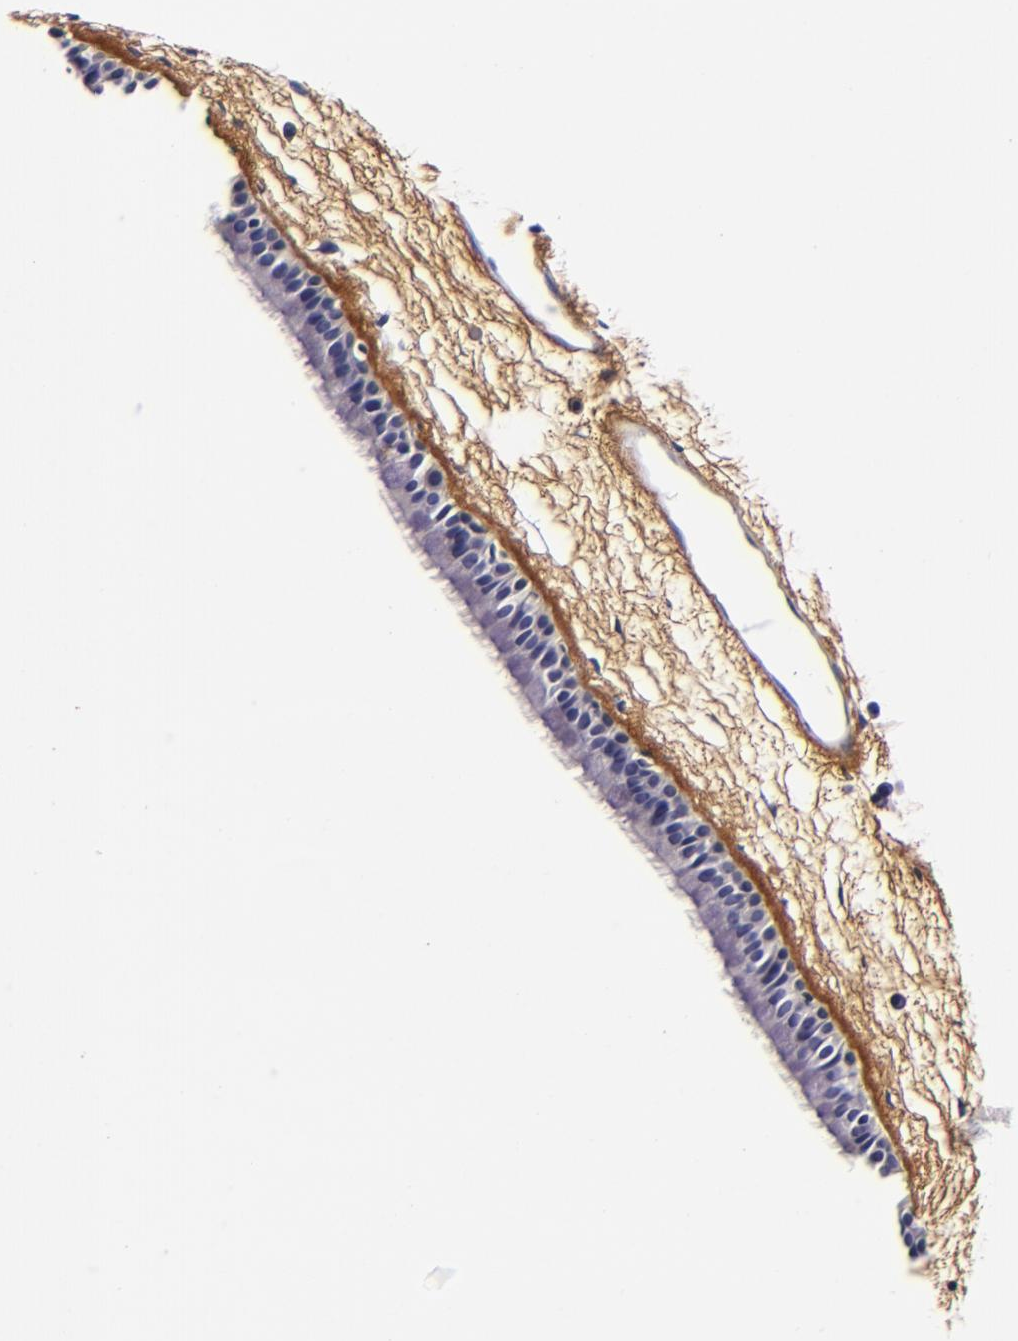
{"staining": {"intensity": "negative", "quantity": "none", "location": "none"}, "tissue": "nasopharynx", "cell_type": "Respiratory epithelial cells", "image_type": "normal", "snomed": [{"axis": "morphology", "description": "Normal tissue, NOS"}, {"axis": "morphology", "description": "Inflammation, NOS"}, {"axis": "topography", "description": "Nasopharynx"}], "caption": "This is an immunohistochemistry (IHC) micrograph of normal nasopharynx. There is no staining in respiratory epithelial cells.", "gene": "FBN1", "patient": {"sex": "male", "age": 48}}